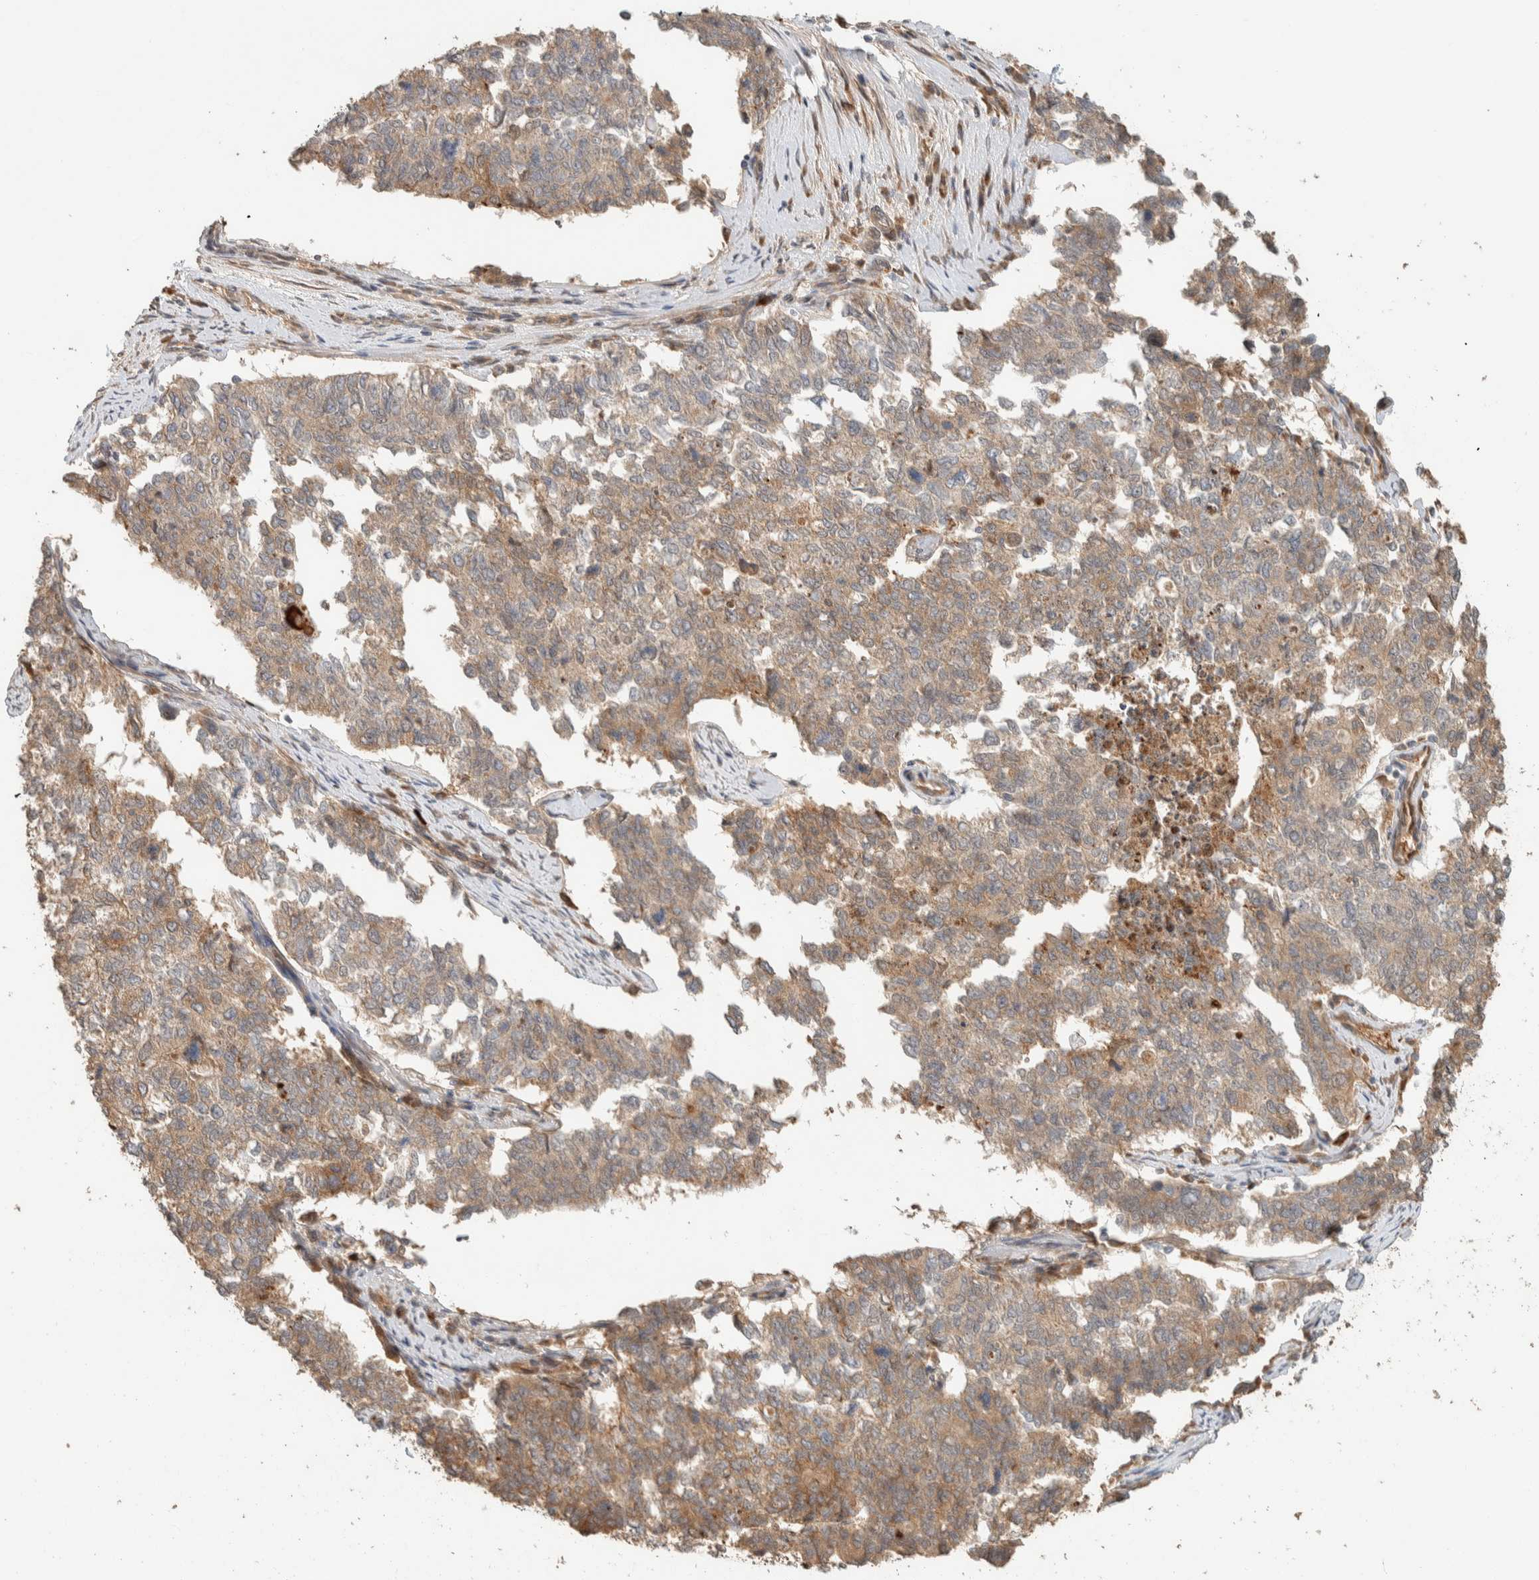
{"staining": {"intensity": "moderate", "quantity": ">75%", "location": "cytoplasmic/membranous"}, "tissue": "cervical cancer", "cell_type": "Tumor cells", "image_type": "cancer", "snomed": [{"axis": "morphology", "description": "Squamous cell carcinoma, NOS"}, {"axis": "topography", "description": "Cervix"}], "caption": "DAB immunohistochemical staining of cervical cancer exhibits moderate cytoplasmic/membranous protein expression in about >75% of tumor cells. (brown staining indicates protein expression, while blue staining denotes nuclei).", "gene": "ZBTB2", "patient": {"sex": "female", "age": 63}}